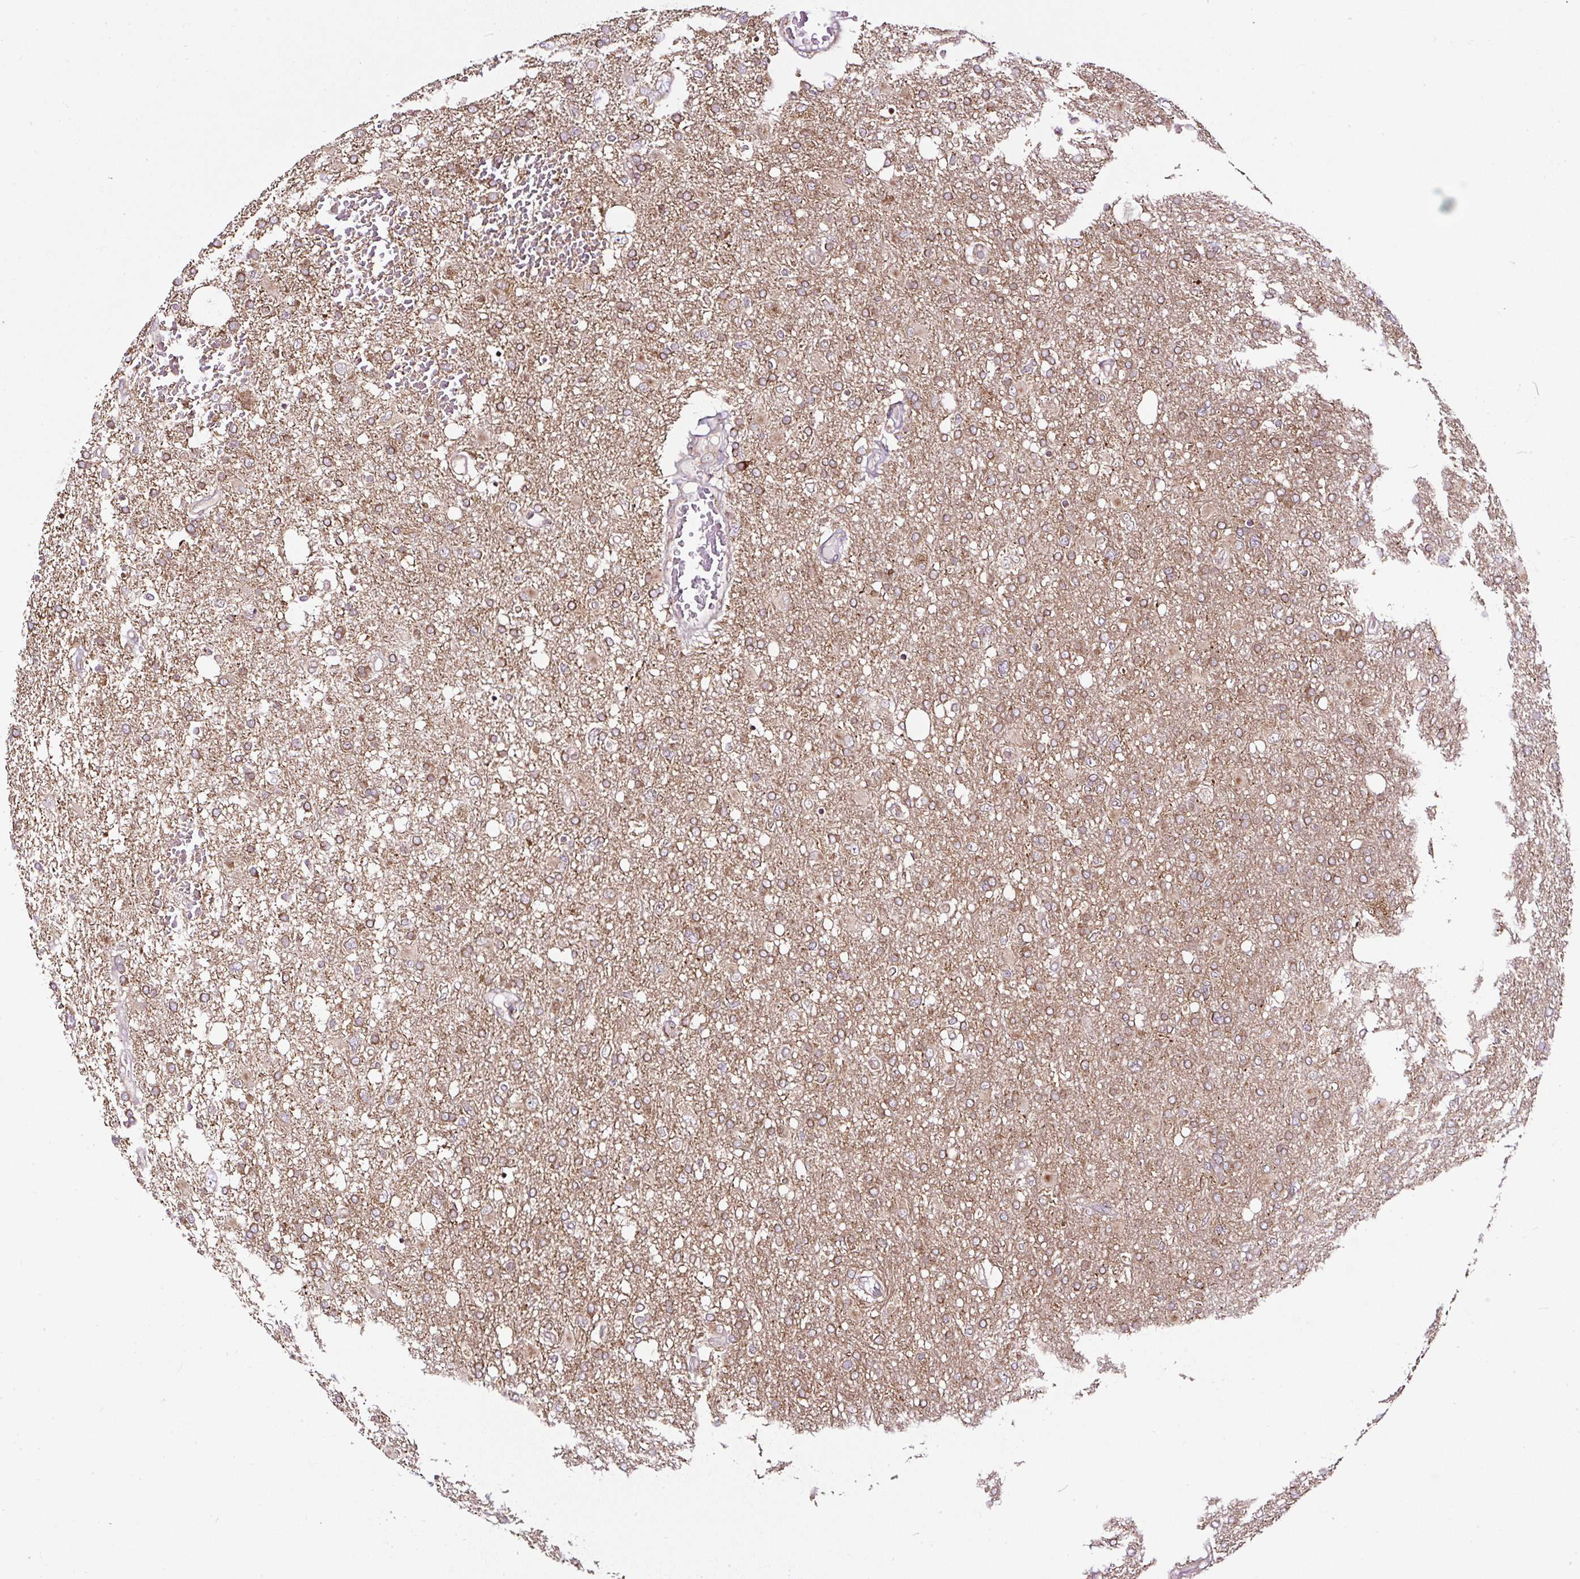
{"staining": {"intensity": "weak", "quantity": ">75%", "location": "cytoplasmic/membranous"}, "tissue": "glioma", "cell_type": "Tumor cells", "image_type": "cancer", "snomed": [{"axis": "morphology", "description": "Glioma, malignant, High grade"}, {"axis": "topography", "description": "Brain"}], "caption": "Glioma was stained to show a protein in brown. There is low levels of weak cytoplasmic/membranous expression in about >75% of tumor cells. The staining is performed using DAB brown chromogen to label protein expression. The nuclei are counter-stained blue using hematoxylin.", "gene": "KDM4E", "patient": {"sex": "male", "age": 61}}